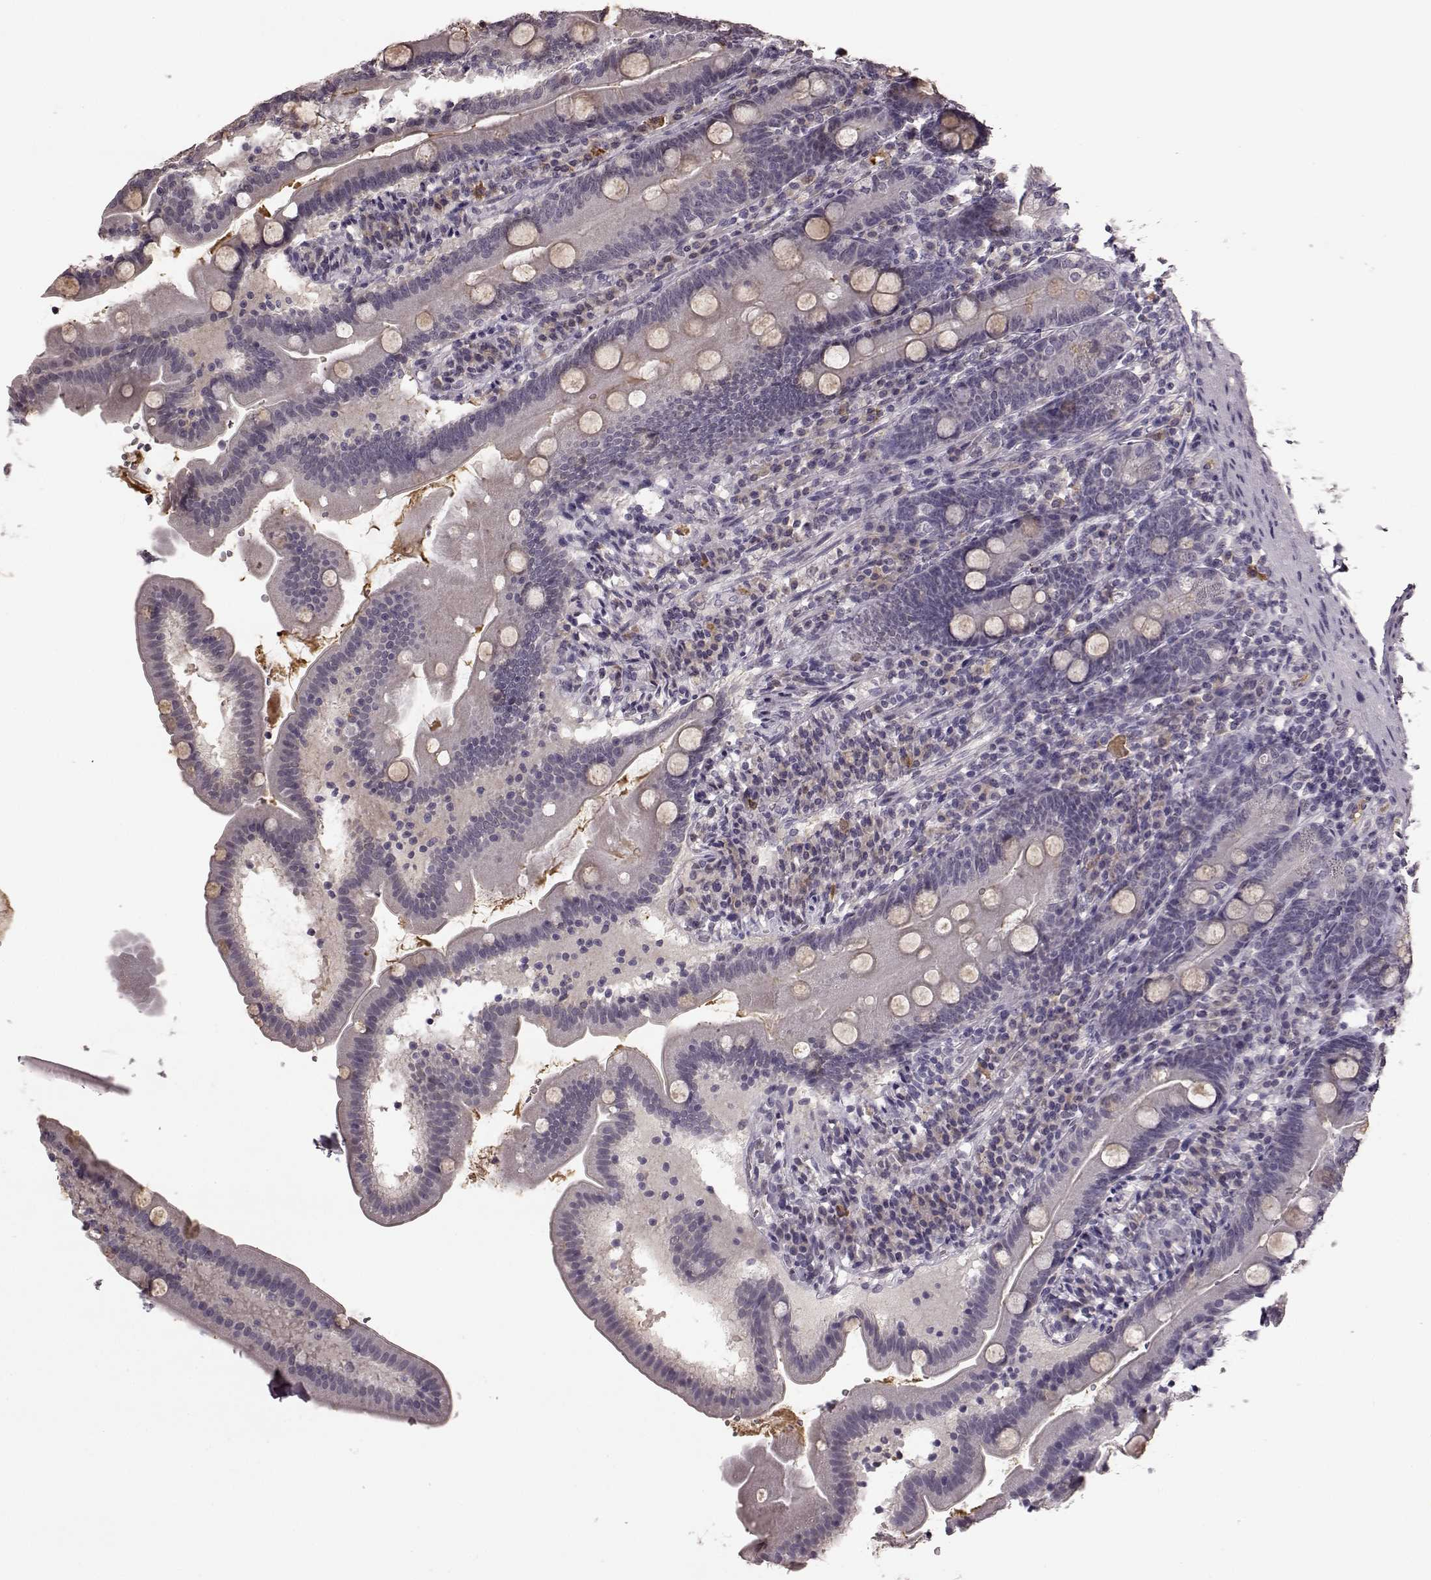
{"staining": {"intensity": "negative", "quantity": "none", "location": "none"}, "tissue": "duodenum", "cell_type": "Glandular cells", "image_type": "normal", "snomed": [{"axis": "morphology", "description": "Normal tissue, NOS"}, {"axis": "topography", "description": "Duodenum"}], "caption": "An IHC photomicrograph of benign duodenum is shown. There is no staining in glandular cells of duodenum. (DAB (3,3'-diaminobenzidine) immunohistochemistry (IHC) visualized using brightfield microscopy, high magnification).", "gene": "NRL", "patient": {"sex": "female", "age": 67}}